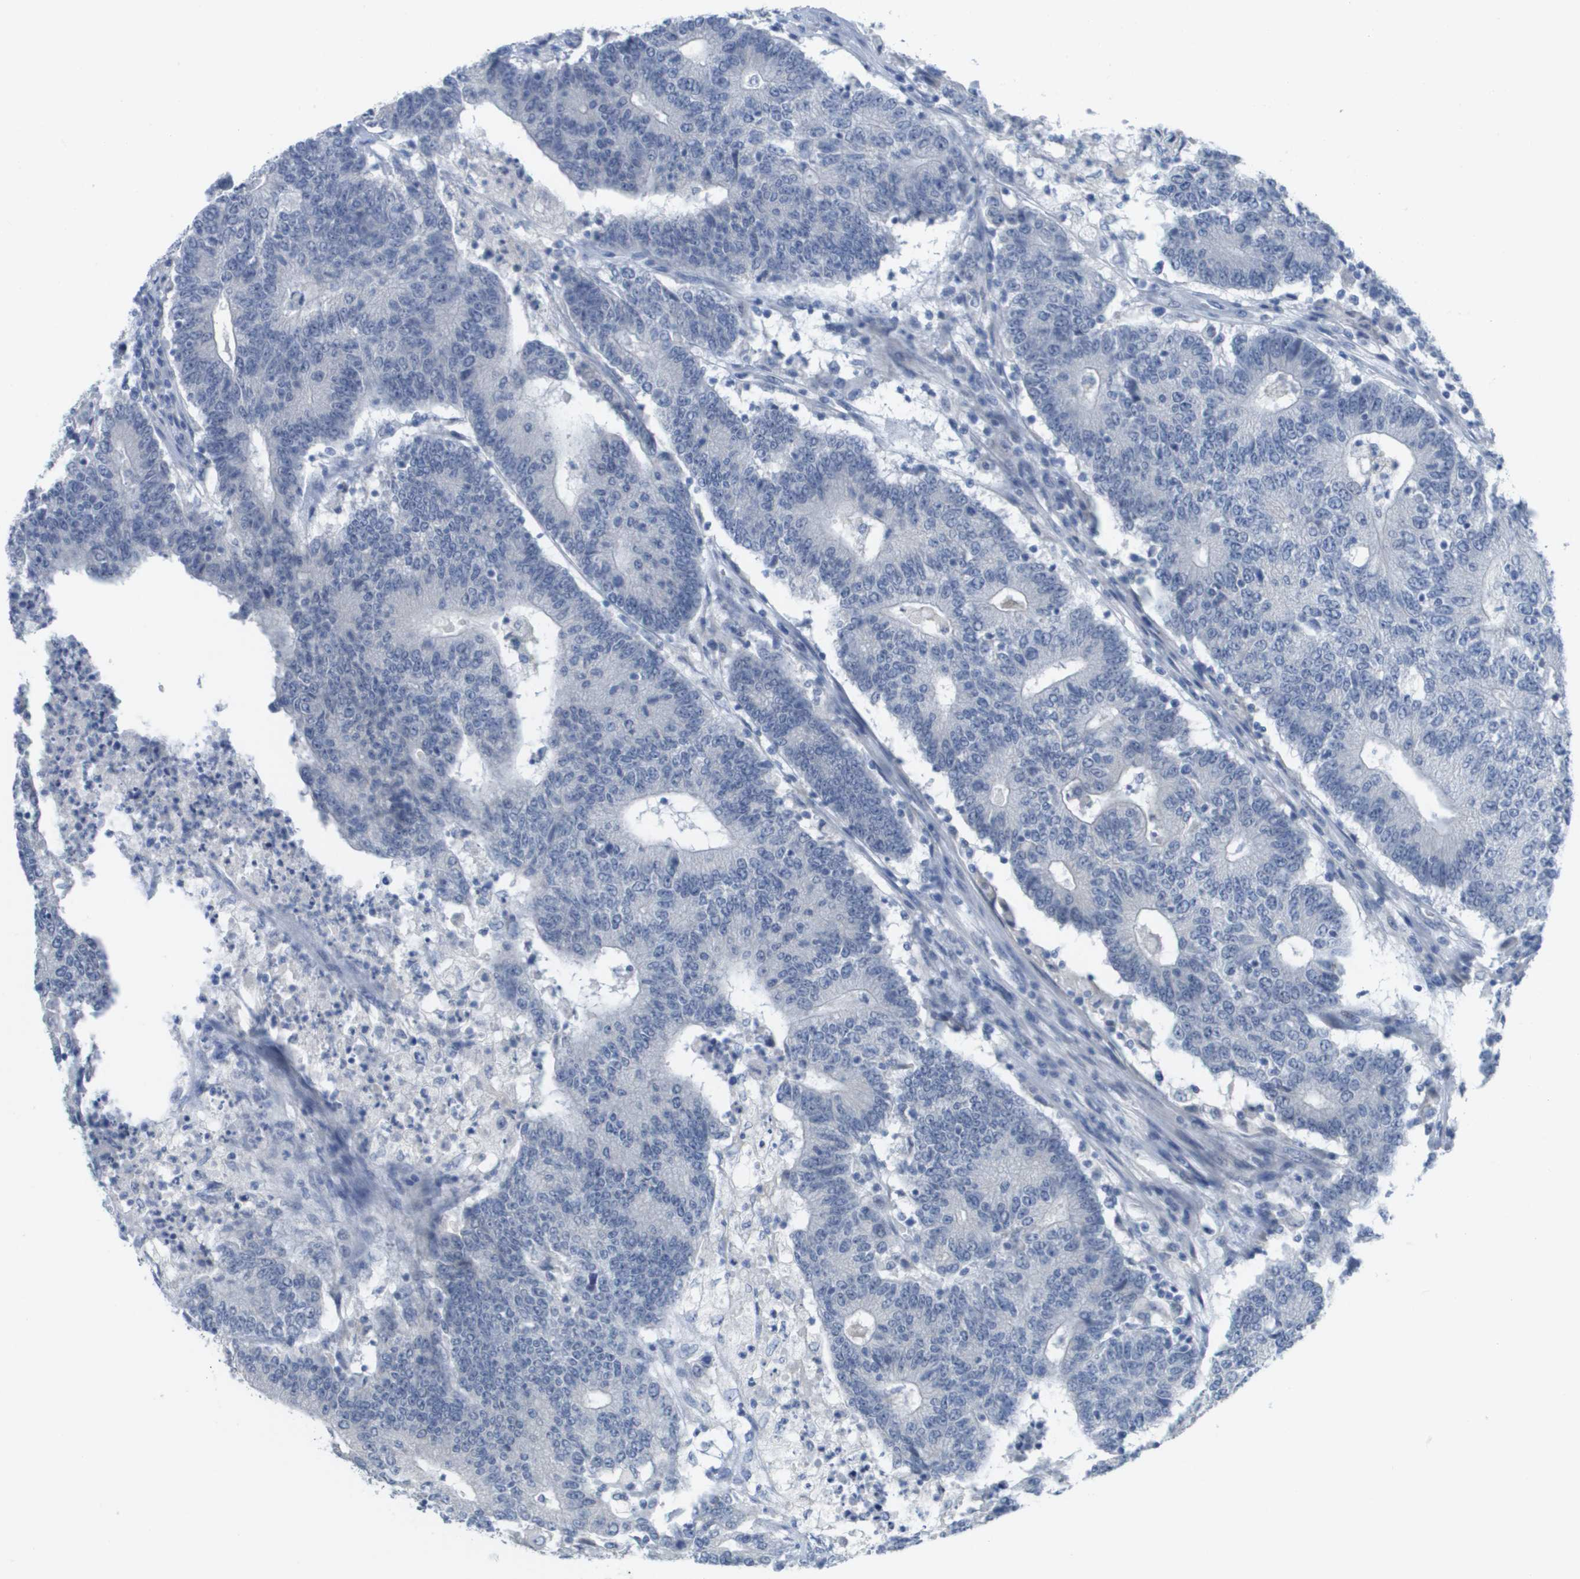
{"staining": {"intensity": "negative", "quantity": "none", "location": "none"}, "tissue": "colorectal cancer", "cell_type": "Tumor cells", "image_type": "cancer", "snomed": [{"axis": "morphology", "description": "Normal tissue, NOS"}, {"axis": "morphology", "description": "Adenocarcinoma, NOS"}, {"axis": "topography", "description": "Colon"}], "caption": "There is no significant expression in tumor cells of colorectal adenocarcinoma.", "gene": "PDE4A", "patient": {"sex": "female", "age": 75}}